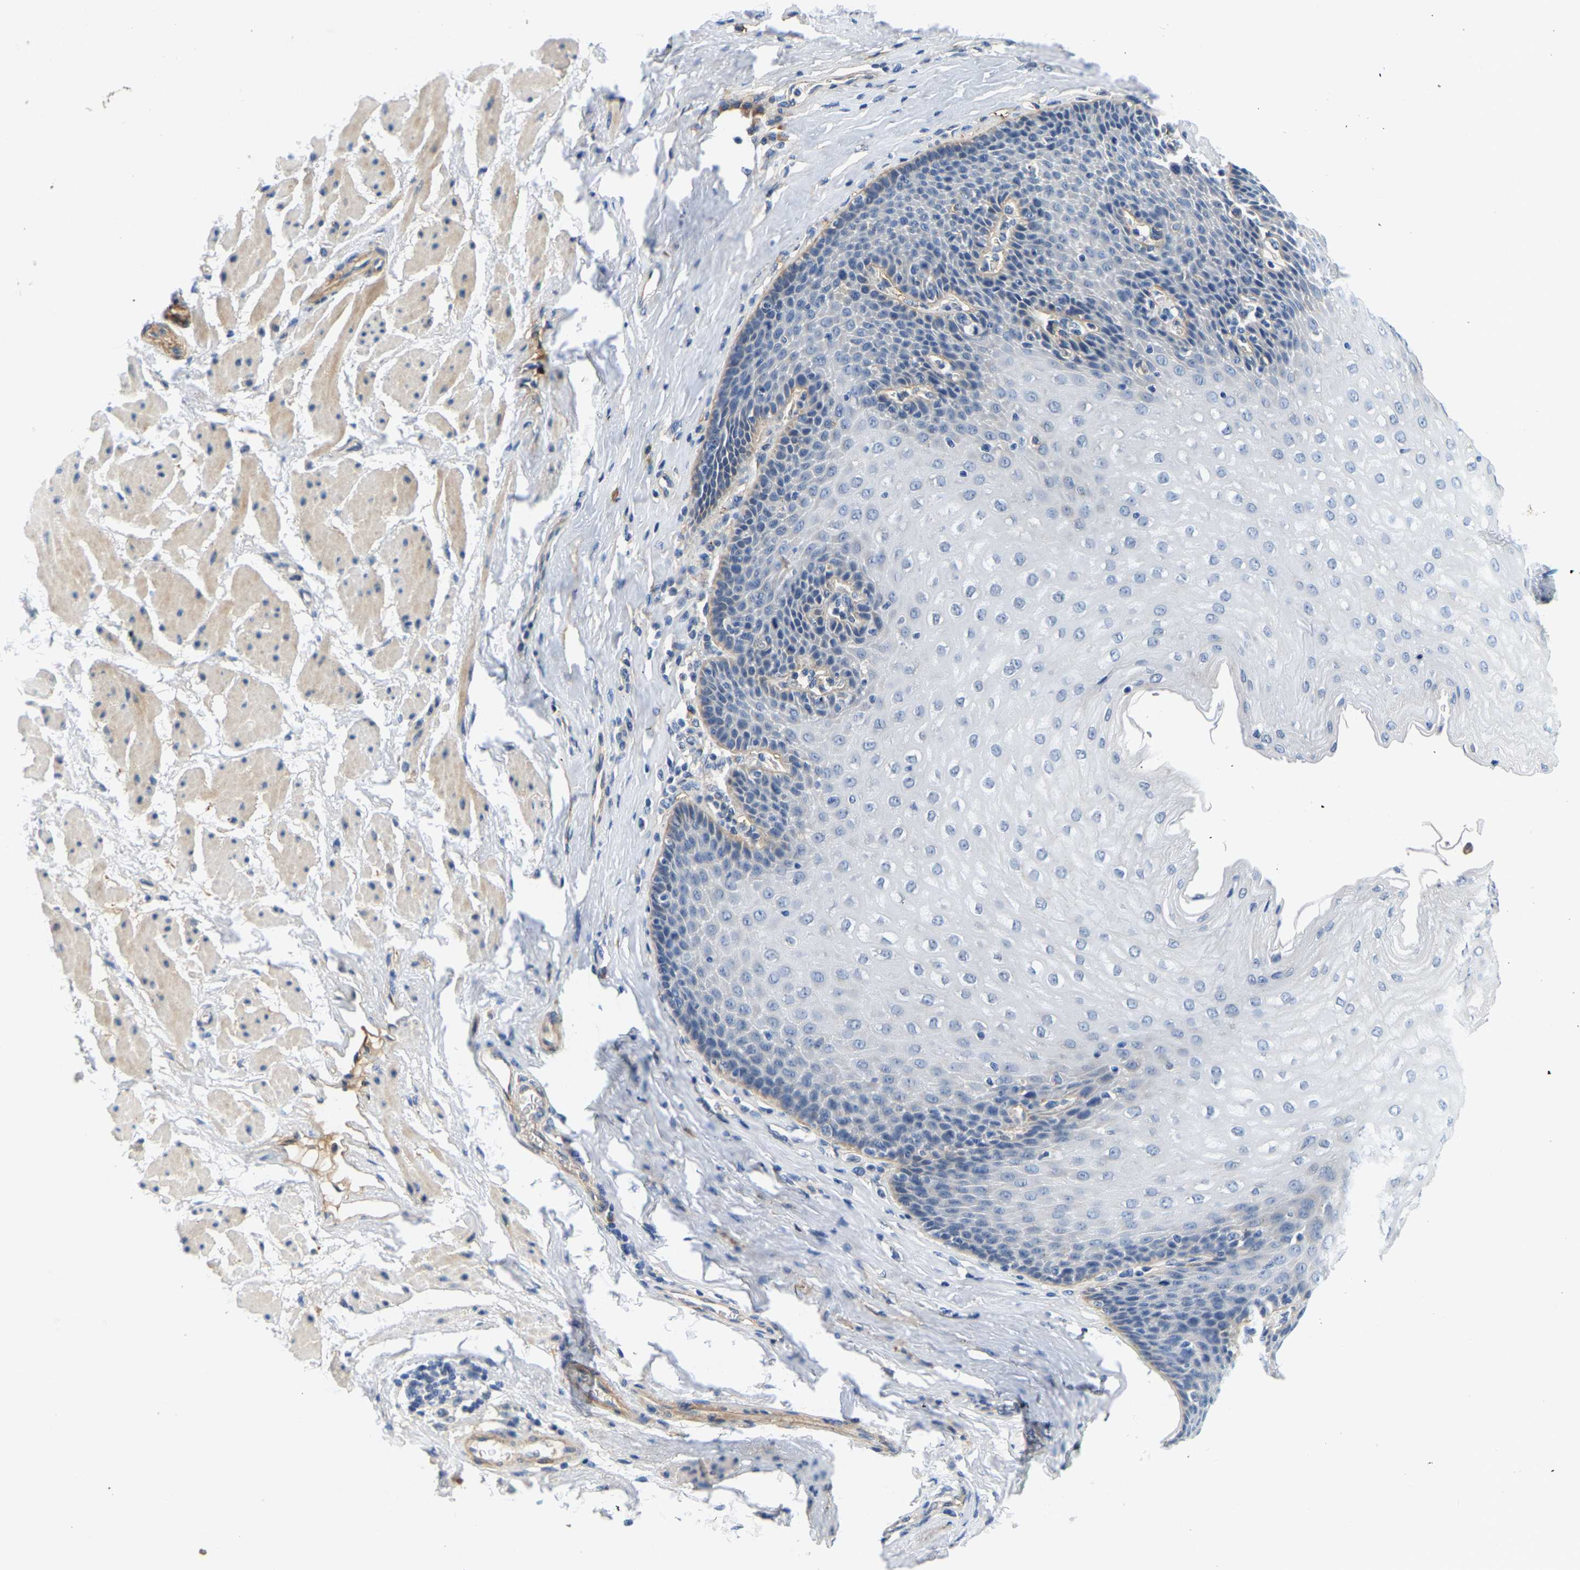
{"staining": {"intensity": "negative", "quantity": "none", "location": "none"}, "tissue": "esophagus", "cell_type": "Squamous epithelial cells", "image_type": "normal", "snomed": [{"axis": "morphology", "description": "Normal tissue, NOS"}, {"axis": "topography", "description": "Esophagus"}], "caption": "IHC histopathology image of normal esophagus: esophagus stained with DAB (3,3'-diaminobenzidine) shows no significant protein staining in squamous epithelial cells.", "gene": "LIAS", "patient": {"sex": "female", "age": 61}}